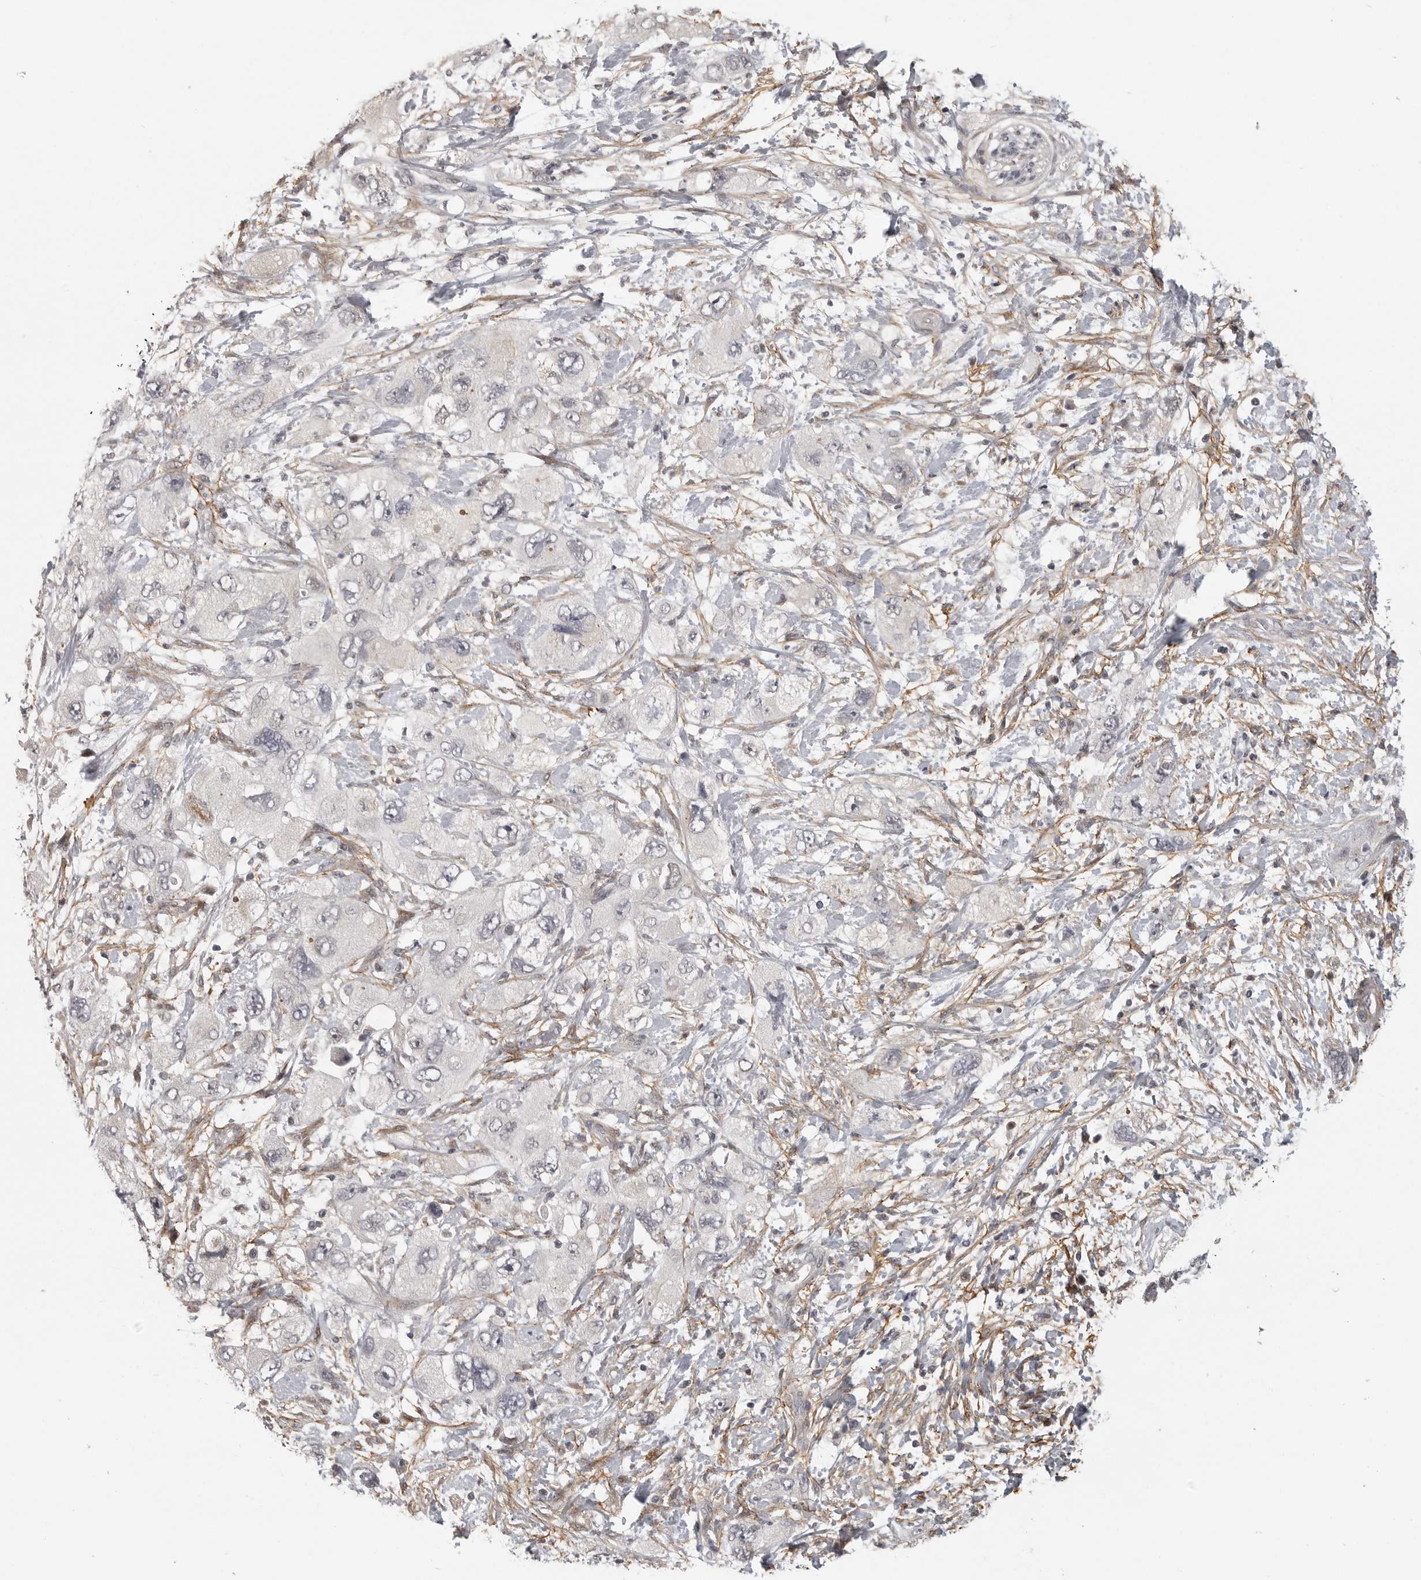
{"staining": {"intensity": "negative", "quantity": "none", "location": "none"}, "tissue": "pancreatic cancer", "cell_type": "Tumor cells", "image_type": "cancer", "snomed": [{"axis": "morphology", "description": "Adenocarcinoma, NOS"}, {"axis": "topography", "description": "Pancreas"}], "caption": "A high-resolution histopathology image shows immunohistochemistry staining of pancreatic cancer, which displays no significant positivity in tumor cells. (DAB (3,3'-diaminobenzidine) immunohistochemistry visualized using brightfield microscopy, high magnification).", "gene": "UROD", "patient": {"sex": "female", "age": 73}}